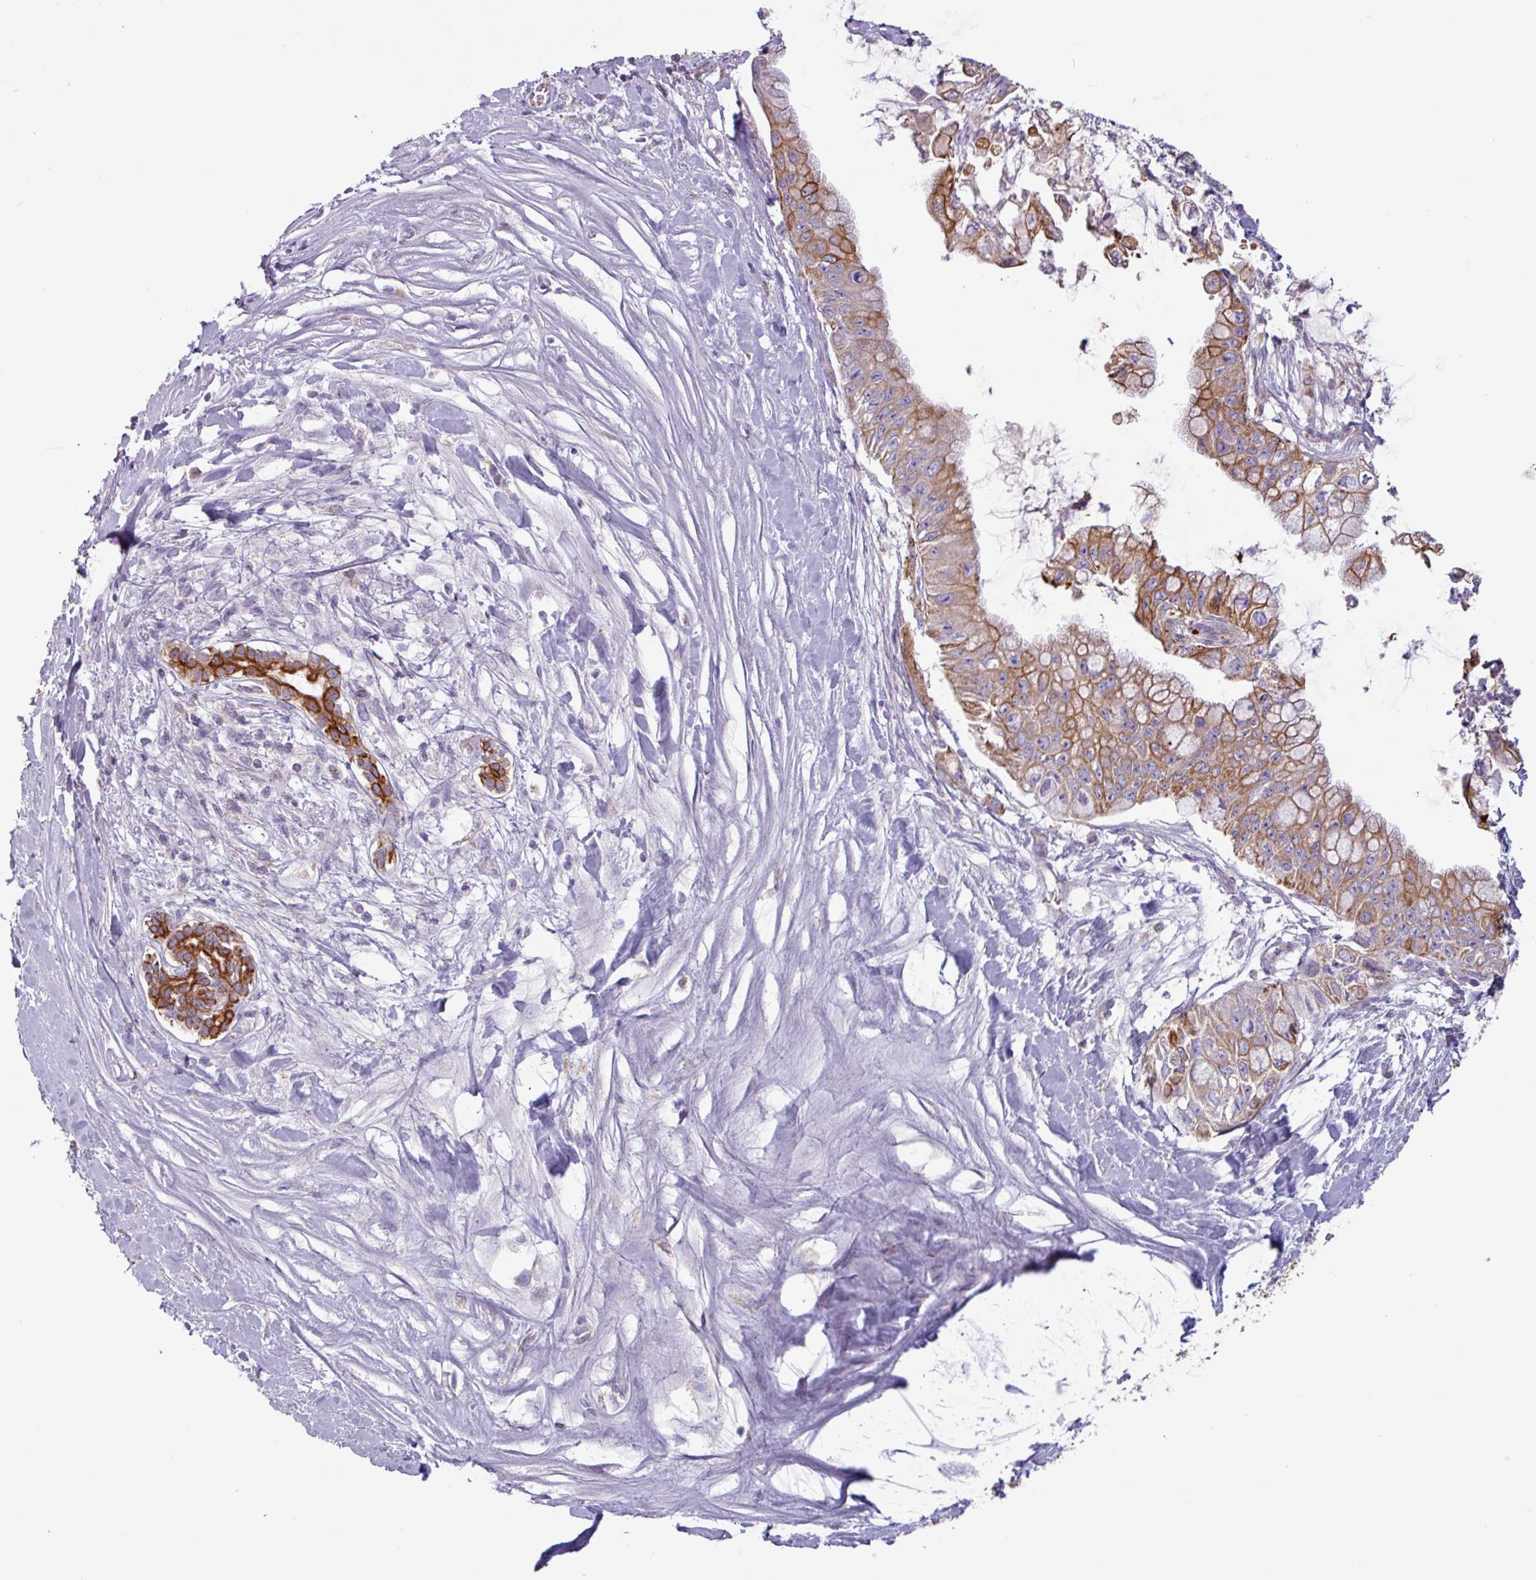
{"staining": {"intensity": "moderate", "quantity": ">75%", "location": "cytoplasmic/membranous"}, "tissue": "pancreatic cancer", "cell_type": "Tumor cells", "image_type": "cancer", "snomed": [{"axis": "morphology", "description": "Adenocarcinoma, NOS"}, {"axis": "topography", "description": "Pancreas"}], "caption": "This micrograph demonstrates pancreatic cancer (adenocarcinoma) stained with immunohistochemistry to label a protein in brown. The cytoplasmic/membranous of tumor cells show moderate positivity for the protein. Nuclei are counter-stained blue.", "gene": "CAMK1", "patient": {"sex": "male", "age": 48}}